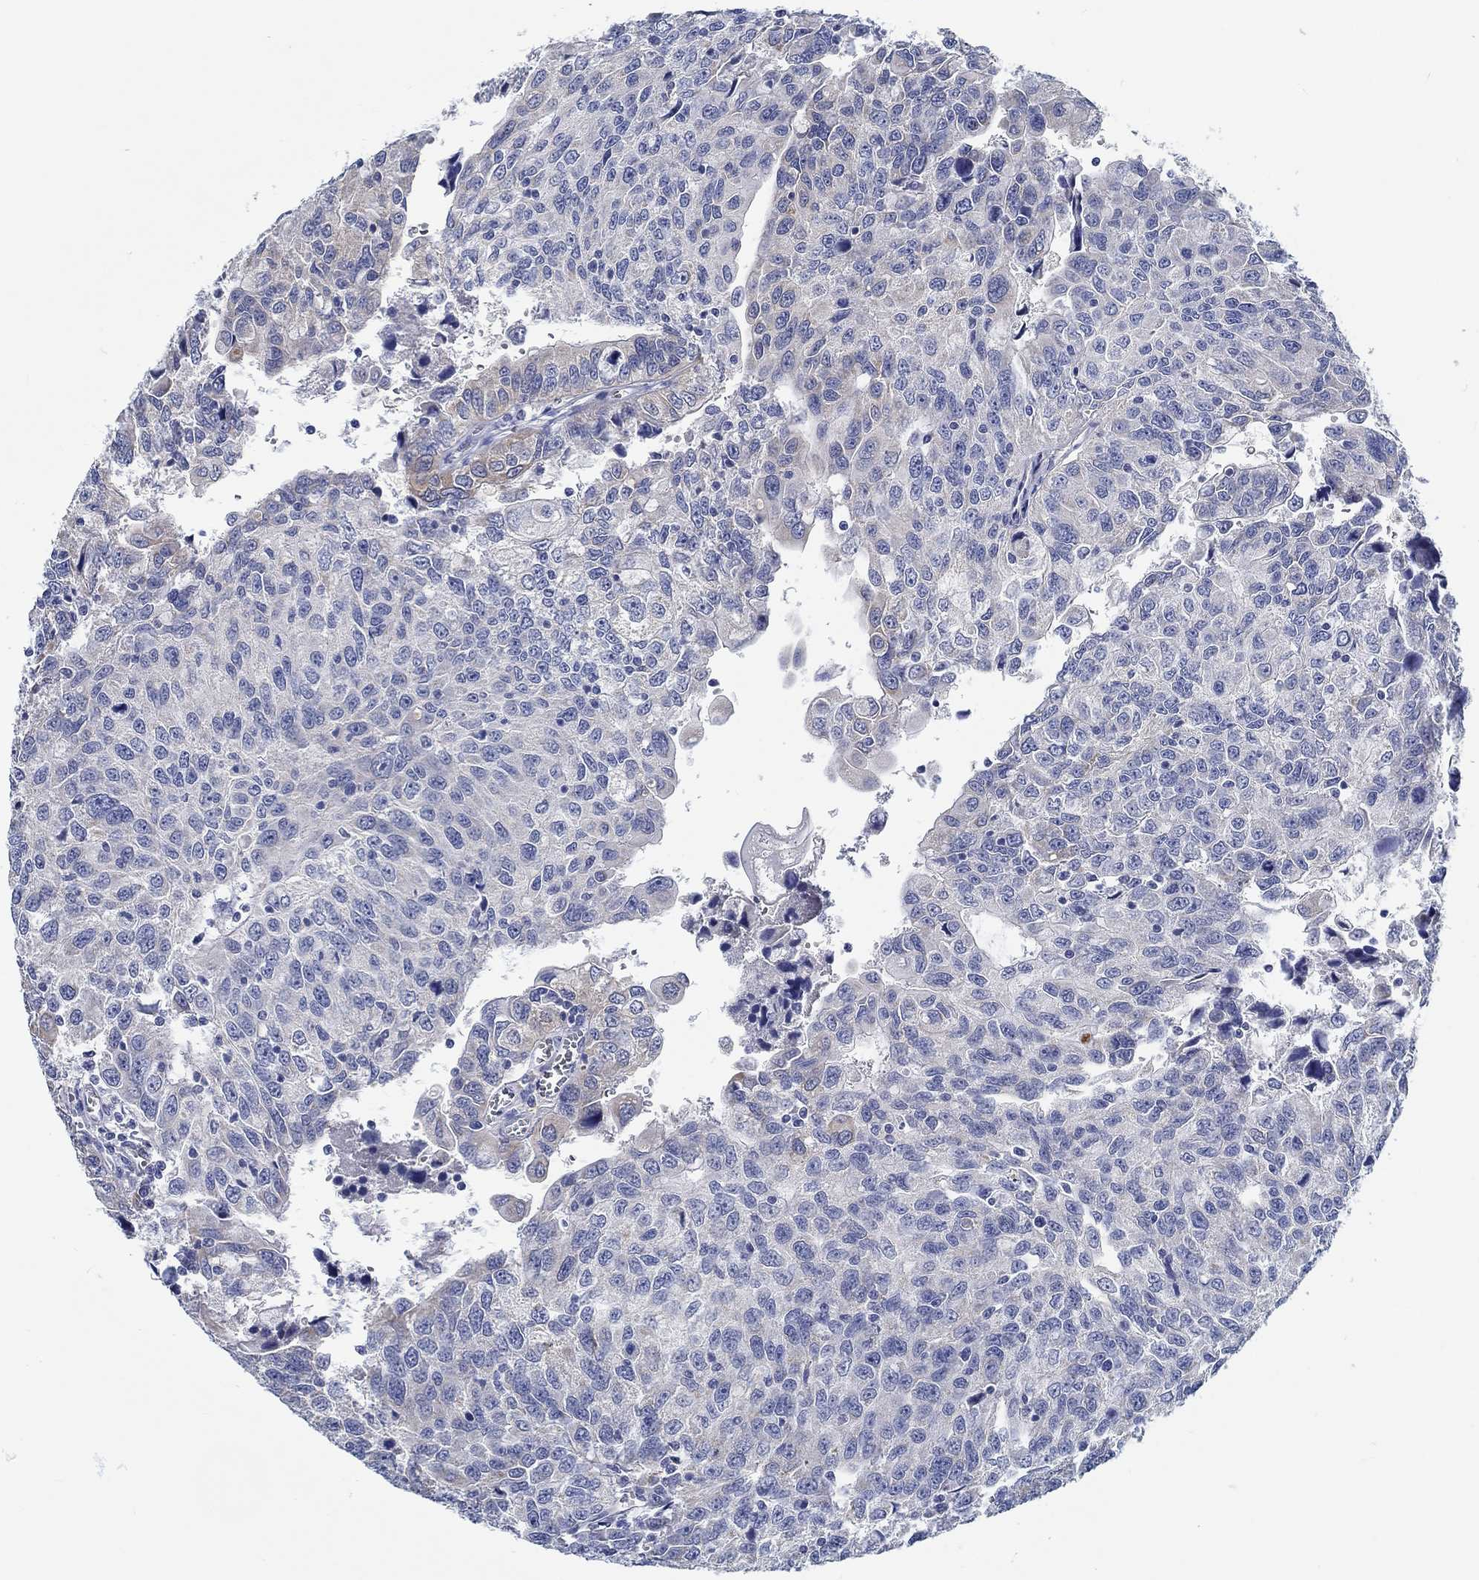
{"staining": {"intensity": "weak", "quantity": "<25%", "location": "cytoplasmic/membranous"}, "tissue": "urothelial cancer", "cell_type": "Tumor cells", "image_type": "cancer", "snomed": [{"axis": "morphology", "description": "Urothelial carcinoma, NOS"}, {"axis": "morphology", "description": "Urothelial carcinoma, High grade"}, {"axis": "topography", "description": "Urinary bladder"}], "caption": "High magnification brightfield microscopy of urothelial cancer stained with DAB (brown) and counterstained with hematoxylin (blue): tumor cells show no significant staining.", "gene": "MYBPC1", "patient": {"sex": "female", "age": 73}}